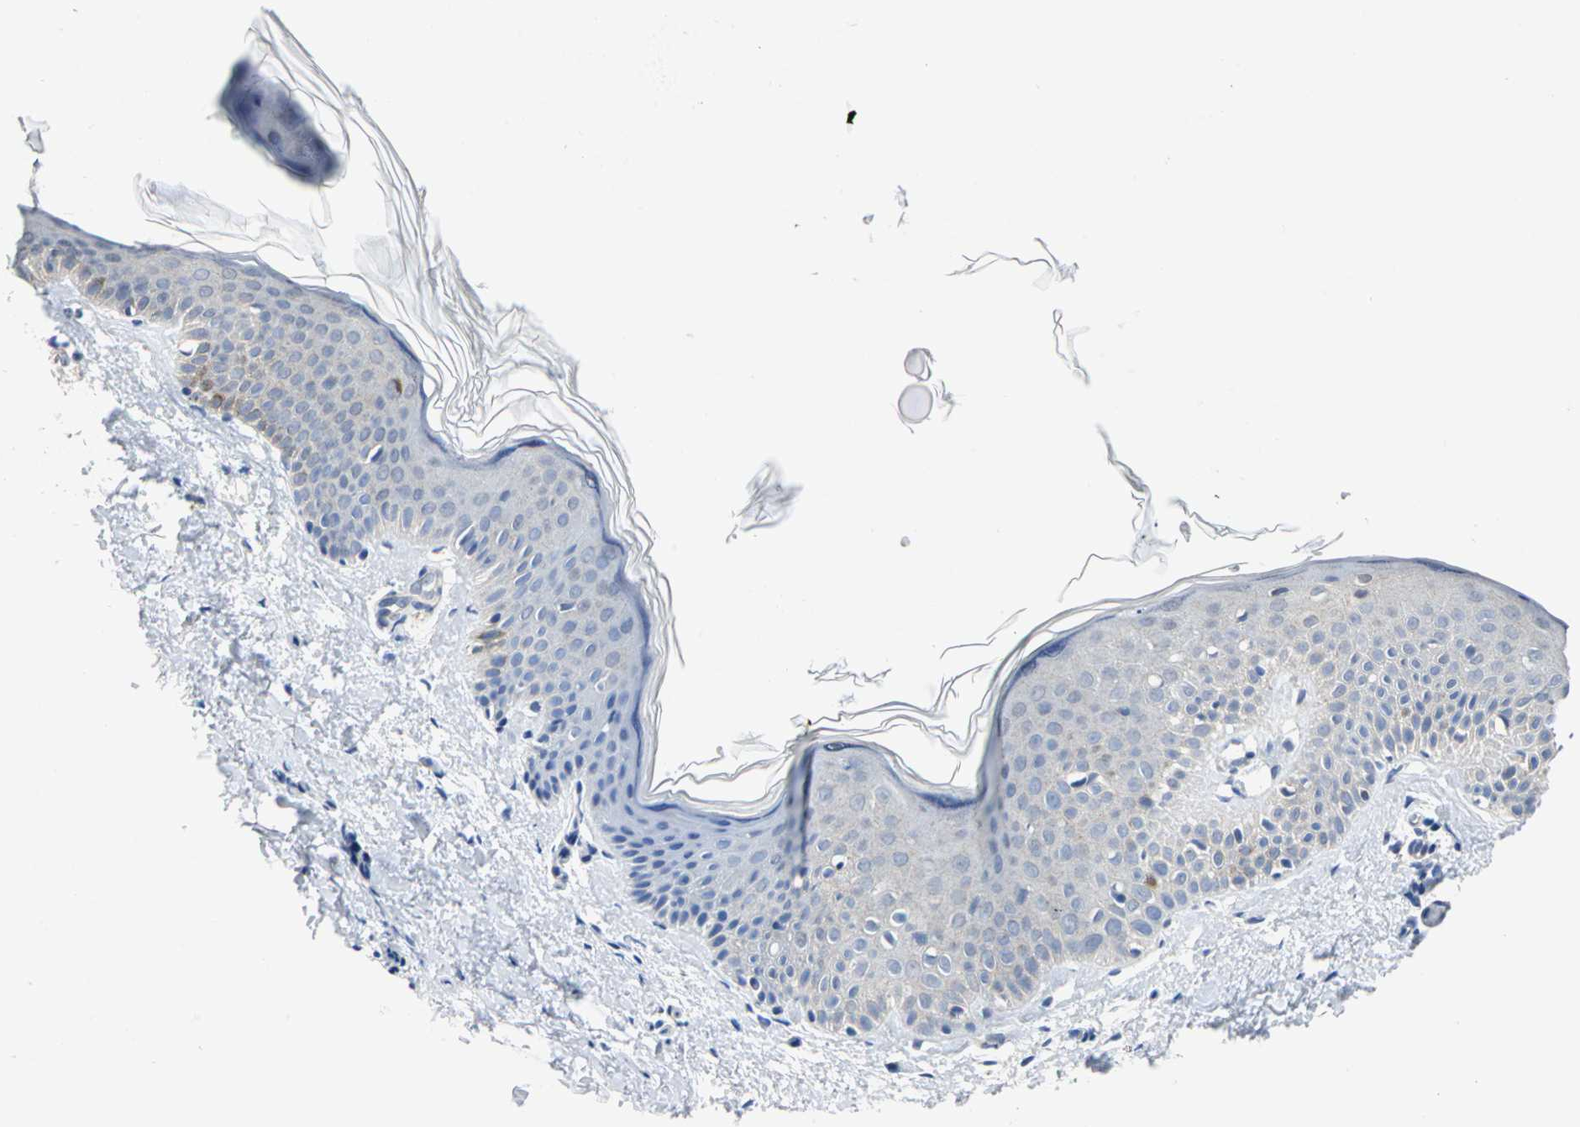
{"staining": {"intensity": "negative", "quantity": "none", "location": "none"}, "tissue": "skin", "cell_type": "Fibroblasts", "image_type": "normal", "snomed": [{"axis": "morphology", "description": "Normal tissue, NOS"}, {"axis": "topography", "description": "Skin"}], "caption": "A high-resolution image shows immunohistochemistry (IHC) staining of benign skin, which demonstrates no significant staining in fibroblasts.", "gene": "PGM3", "patient": {"sex": "female", "age": 56}}